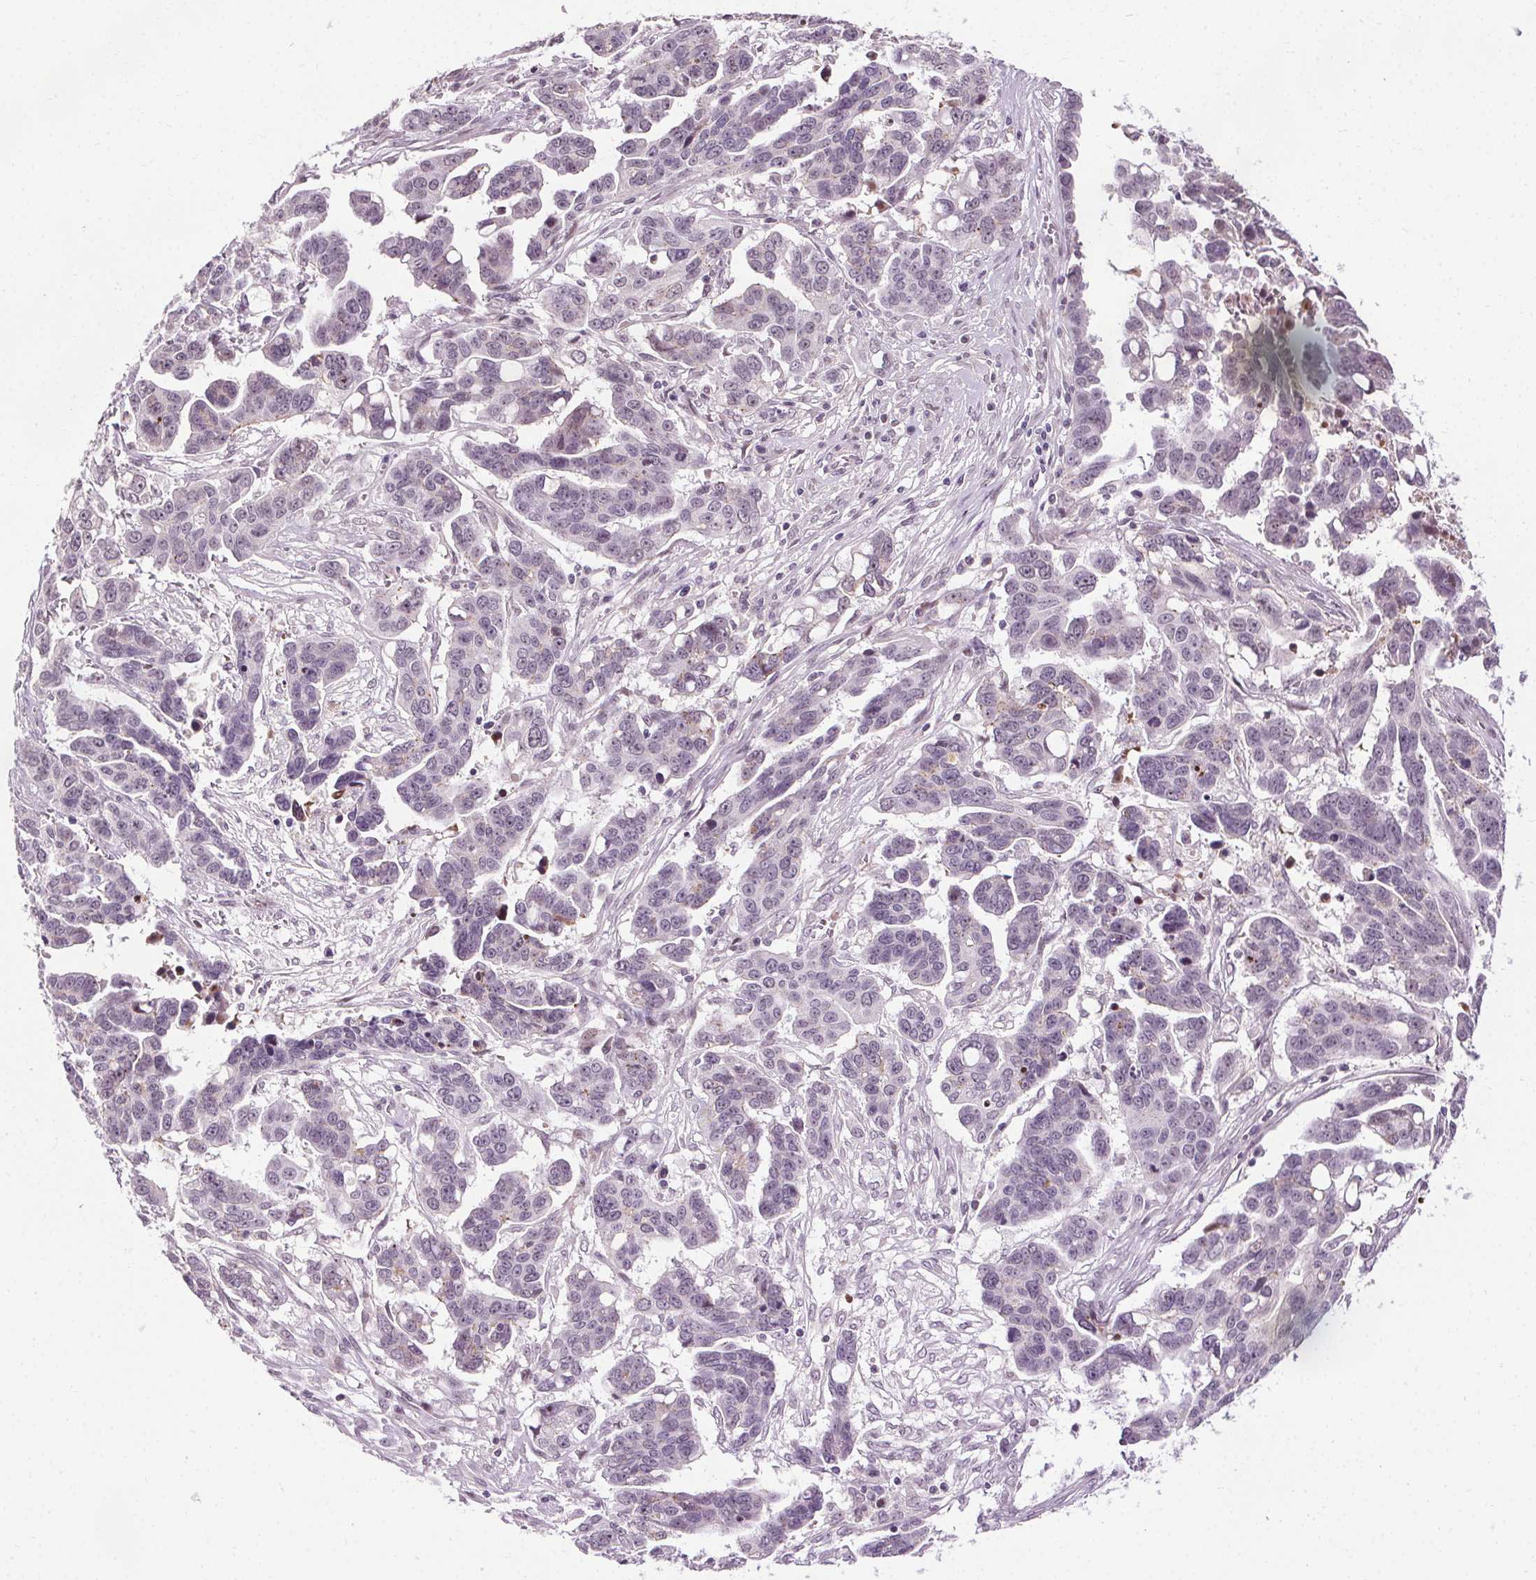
{"staining": {"intensity": "weak", "quantity": "<25%", "location": "cytoplasmic/membranous"}, "tissue": "ovarian cancer", "cell_type": "Tumor cells", "image_type": "cancer", "snomed": [{"axis": "morphology", "description": "Carcinoma, endometroid"}, {"axis": "topography", "description": "Ovary"}], "caption": "High magnification brightfield microscopy of ovarian cancer (endometroid carcinoma) stained with DAB (3,3'-diaminobenzidine) (brown) and counterstained with hematoxylin (blue): tumor cells show no significant expression.", "gene": "CEBPA", "patient": {"sex": "female", "age": 78}}